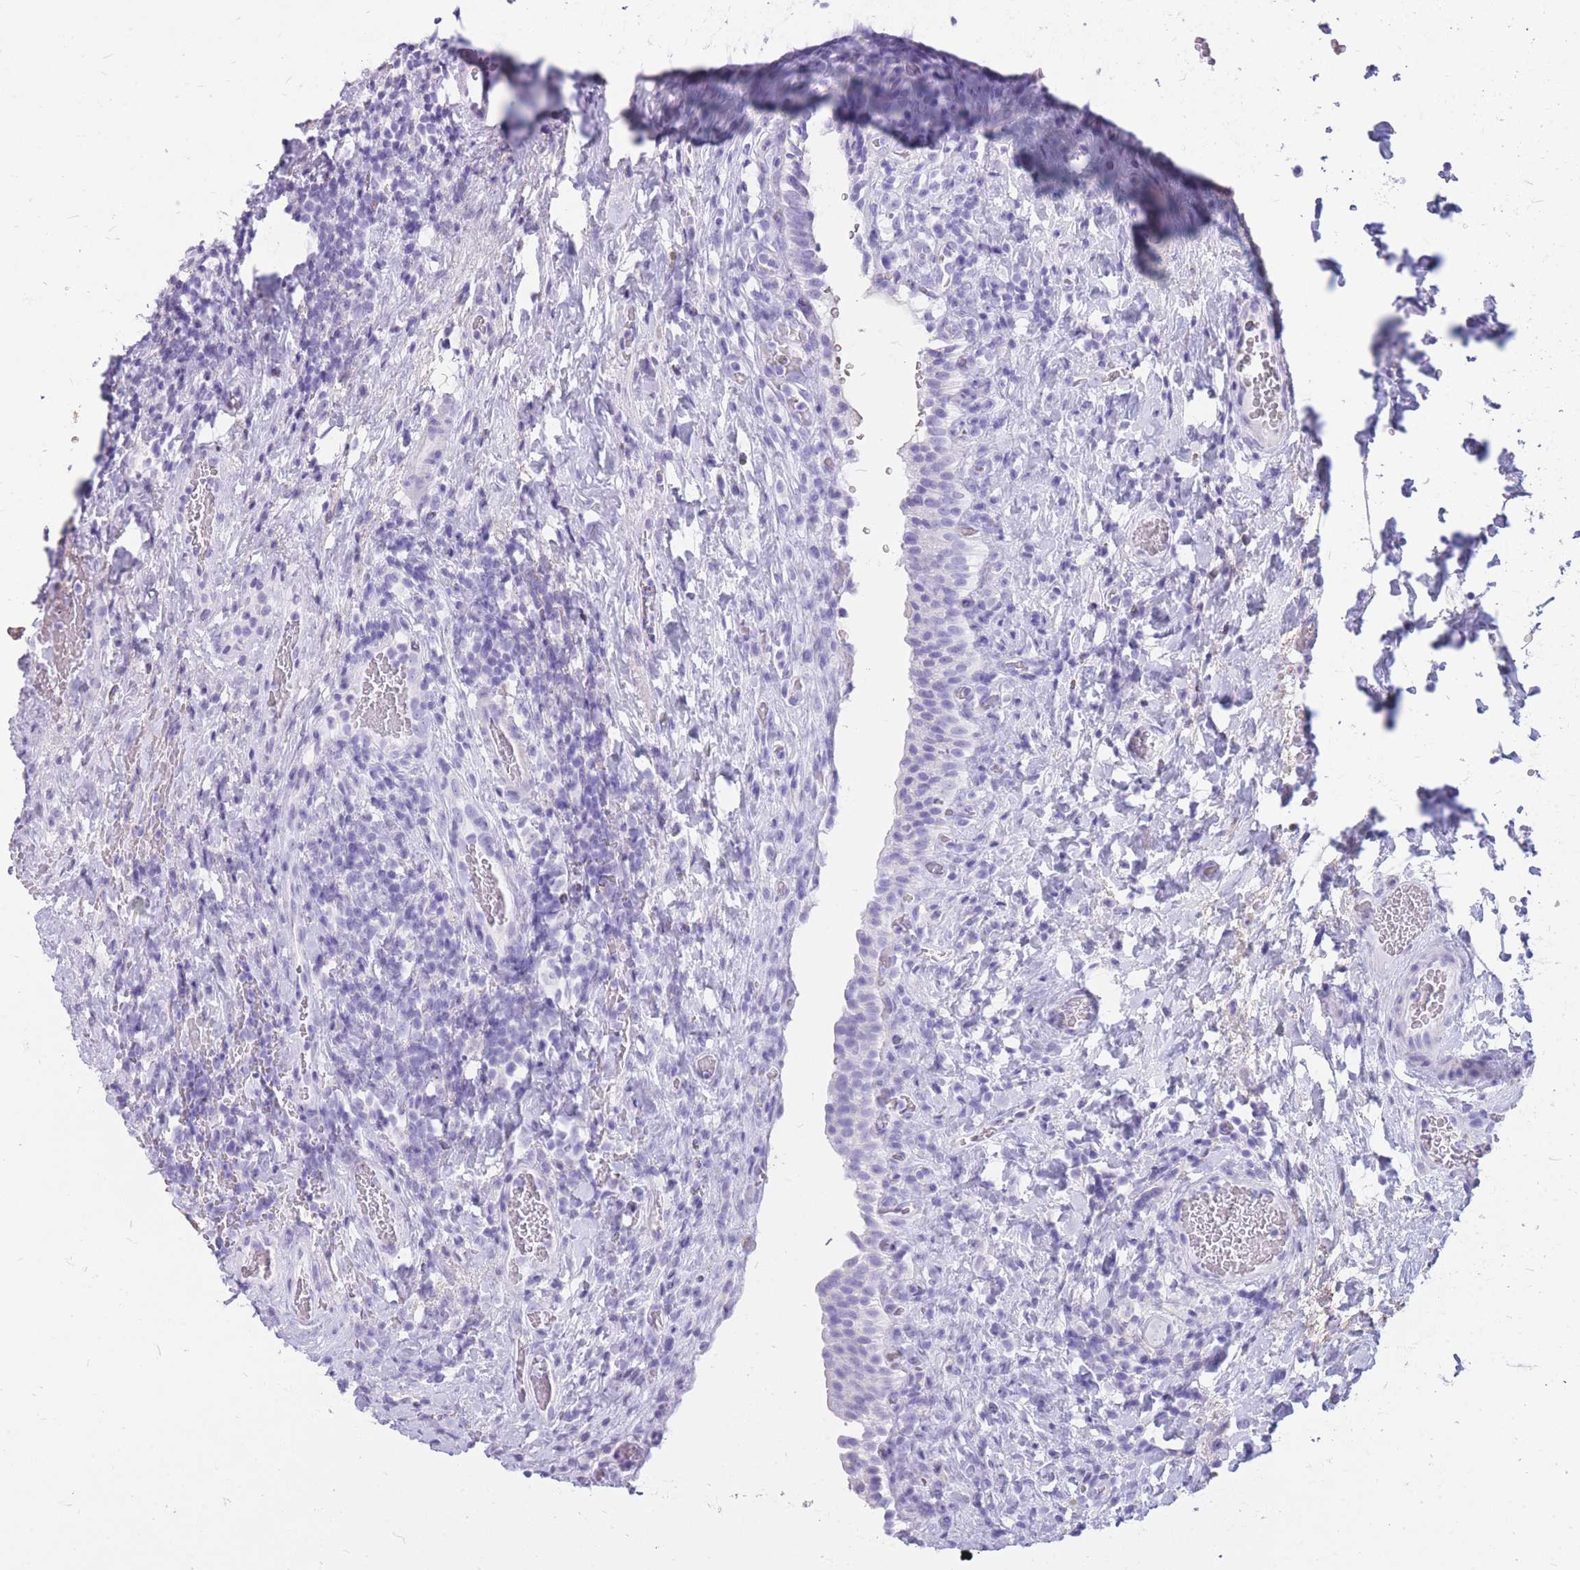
{"staining": {"intensity": "negative", "quantity": "none", "location": "none"}, "tissue": "urinary bladder", "cell_type": "Urothelial cells", "image_type": "normal", "snomed": [{"axis": "morphology", "description": "Normal tissue, NOS"}, {"axis": "morphology", "description": "Inflammation, NOS"}, {"axis": "topography", "description": "Urinary bladder"}], "caption": "Immunohistochemical staining of normal human urinary bladder demonstrates no significant expression in urothelial cells.", "gene": "CYP21A2", "patient": {"sex": "male", "age": 64}}